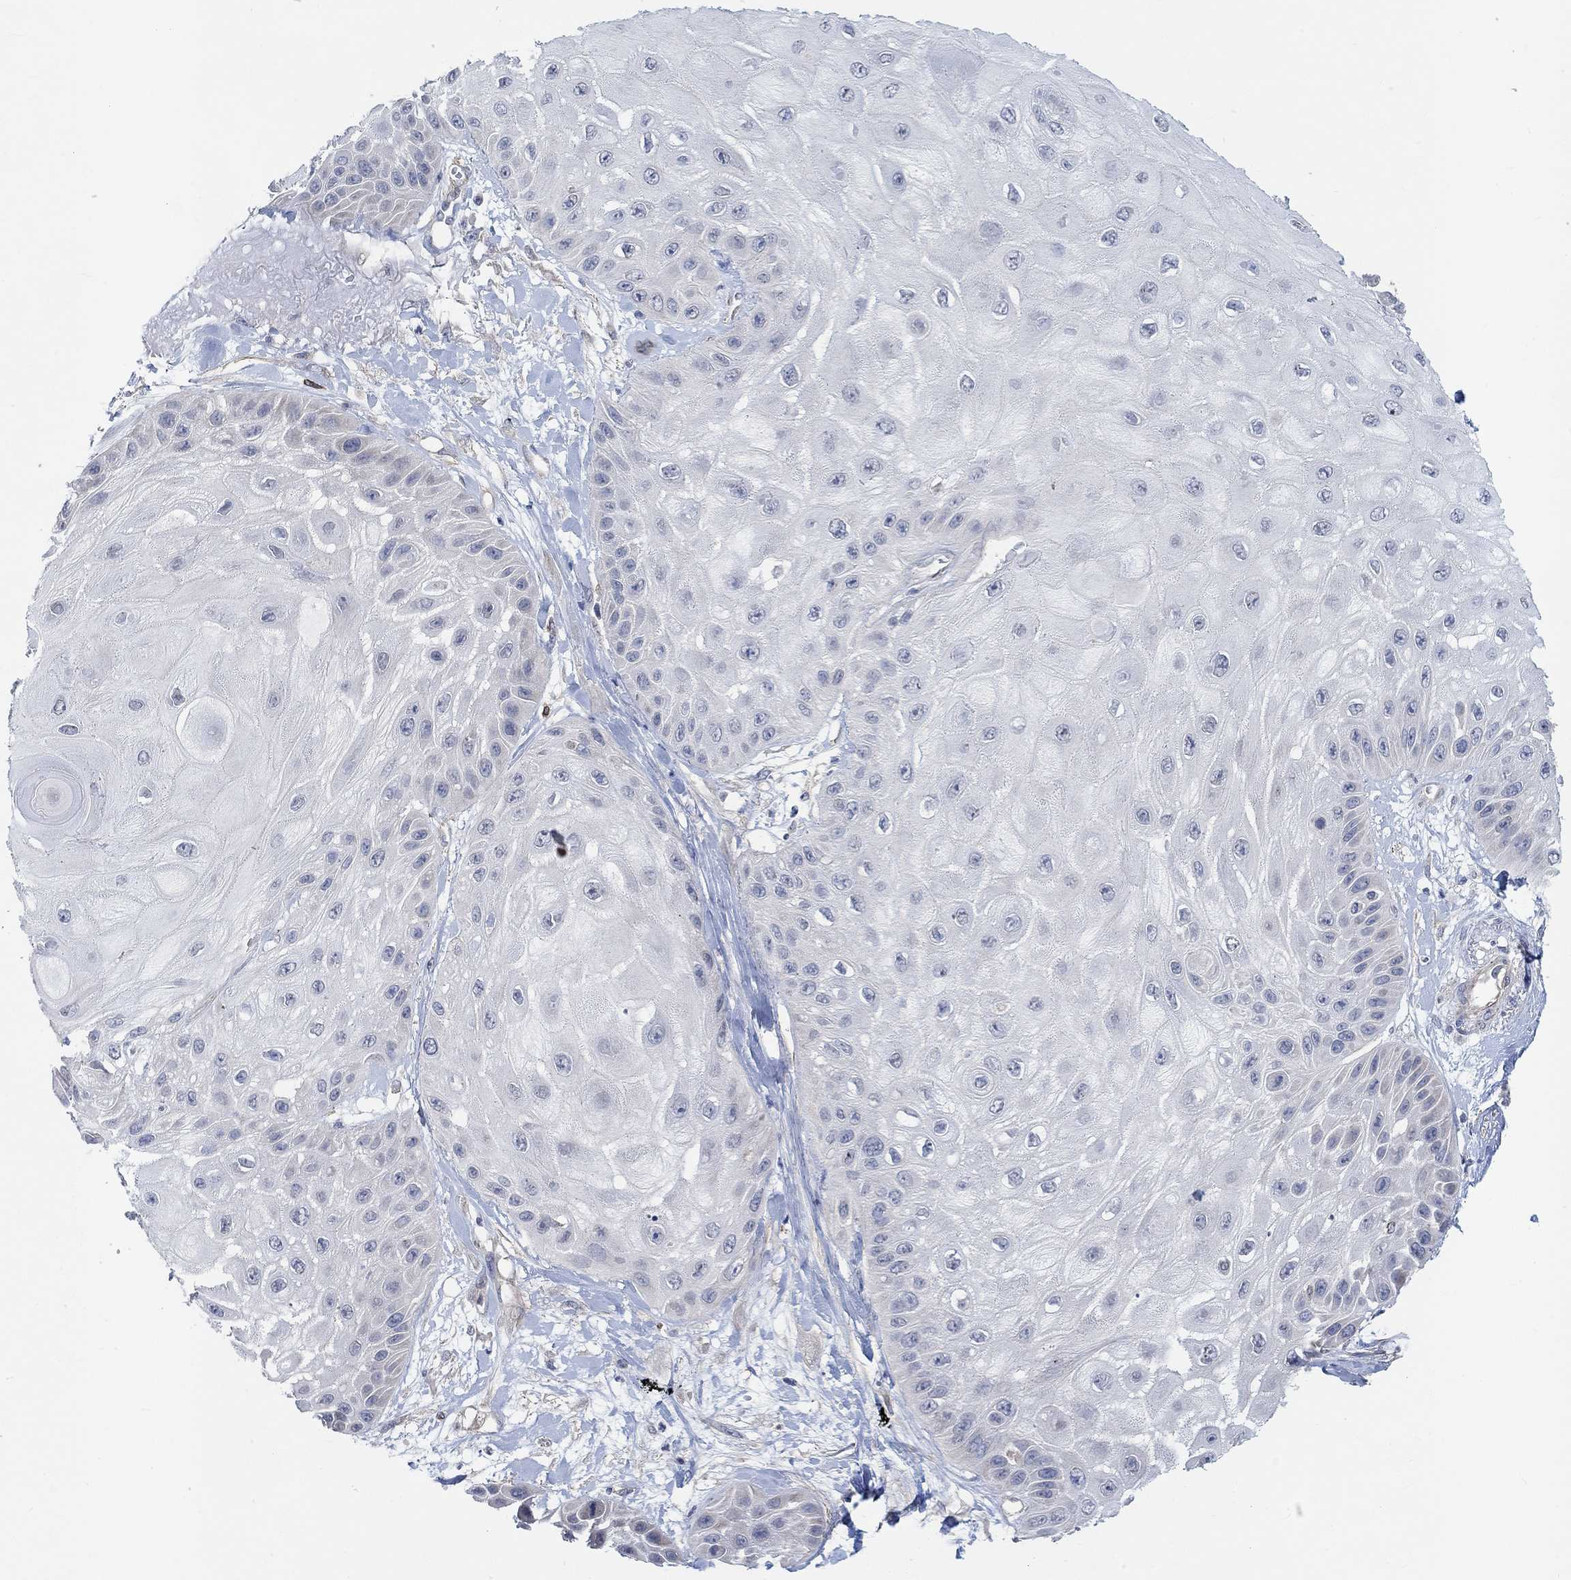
{"staining": {"intensity": "negative", "quantity": "none", "location": "none"}, "tissue": "skin cancer", "cell_type": "Tumor cells", "image_type": "cancer", "snomed": [{"axis": "morphology", "description": "Normal tissue, NOS"}, {"axis": "morphology", "description": "Squamous cell carcinoma, NOS"}, {"axis": "topography", "description": "Skin"}], "caption": "Human squamous cell carcinoma (skin) stained for a protein using IHC demonstrates no expression in tumor cells.", "gene": "HCRTR1", "patient": {"sex": "male", "age": 79}}